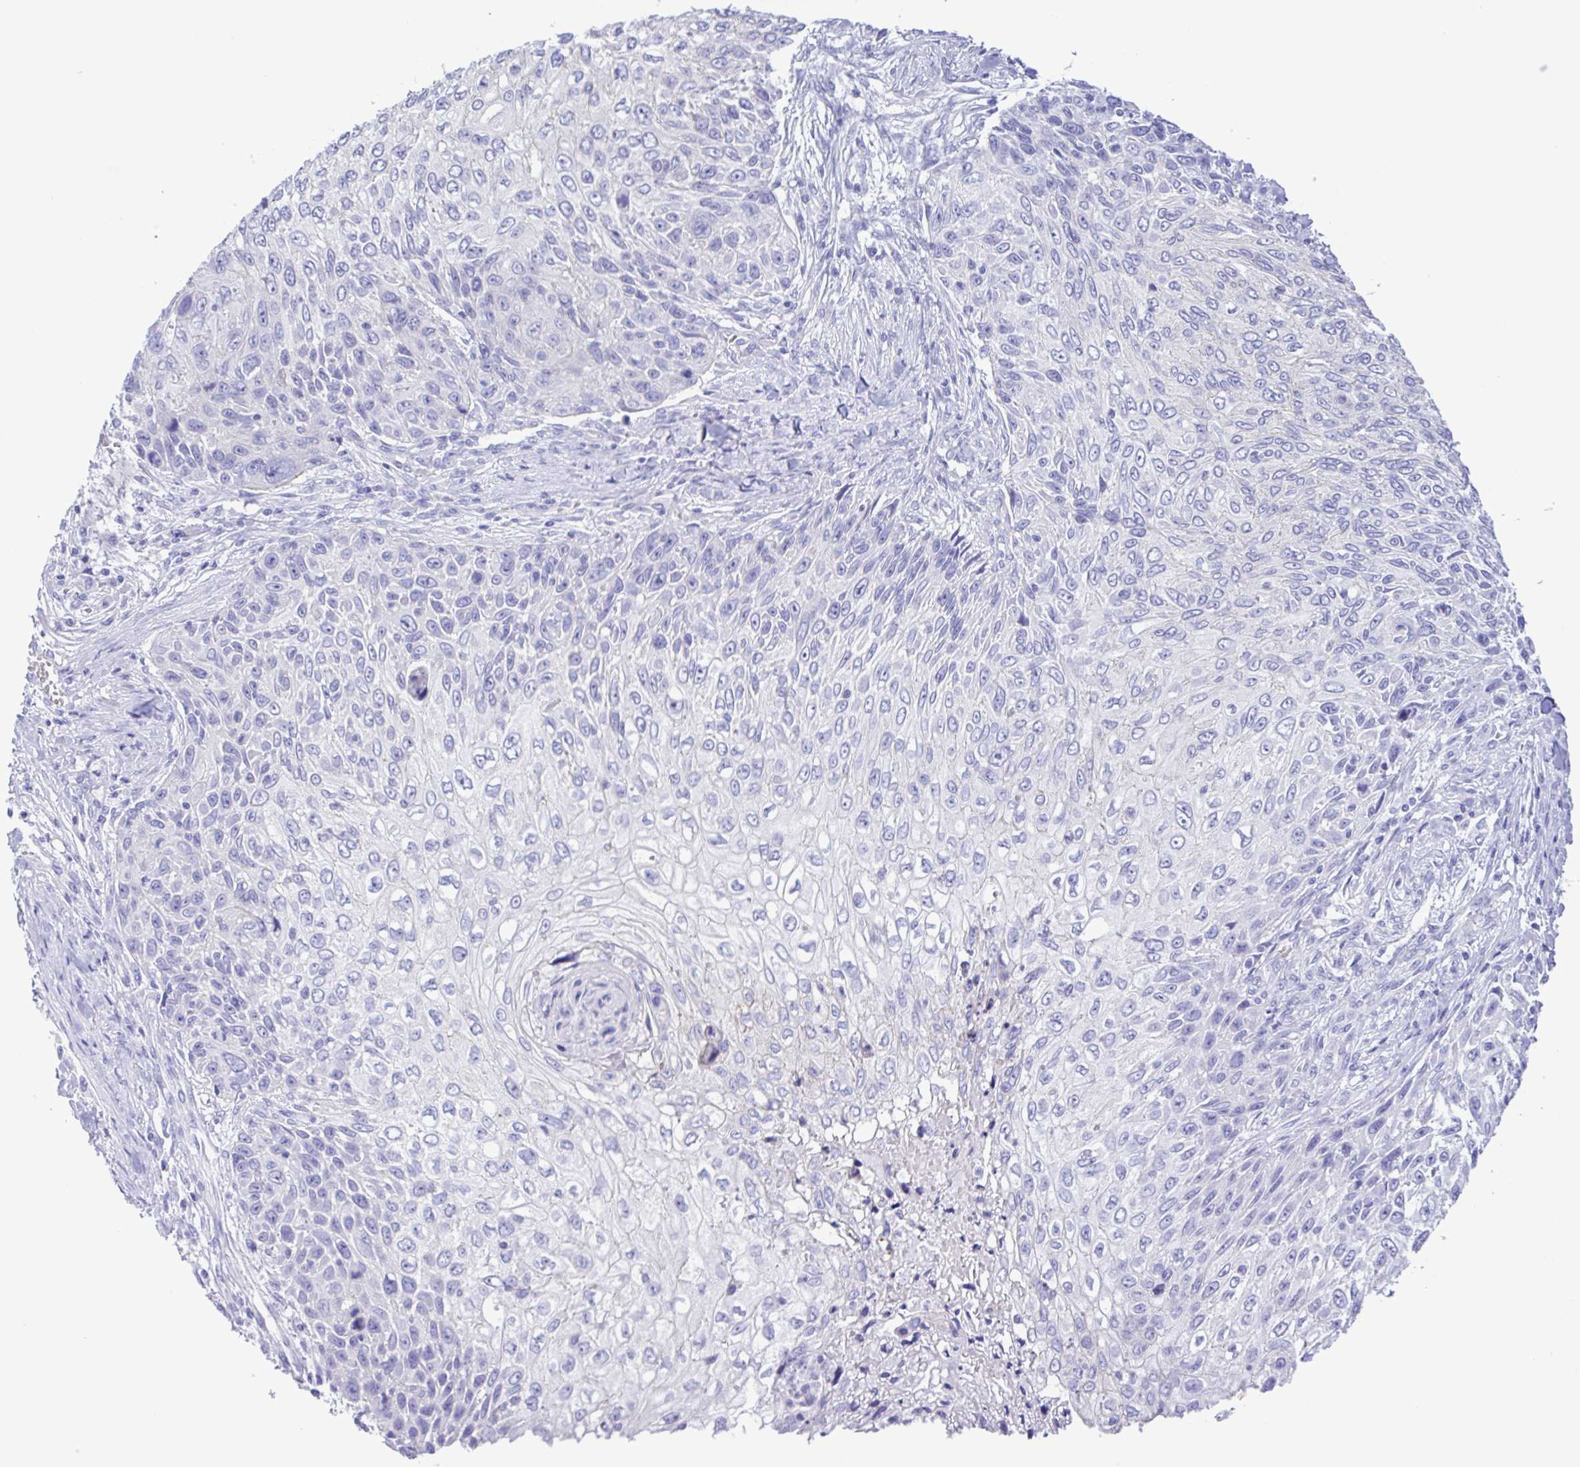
{"staining": {"intensity": "negative", "quantity": "none", "location": "none"}, "tissue": "skin cancer", "cell_type": "Tumor cells", "image_type": "cancer", "snomed": [{"axis": "morphology", "description": "Squamous cell carcinoma, NOS"}, {"axis": "topography", "description": "Skin"}], "caption": "DAB immunohistochemical staining of skin squamous cell carcinoma shows no significant staining in tumor cells. Nuclei are stained in blue.", "gene": "CYP11A1", "patient": {"sex": "male", "age": 92}}